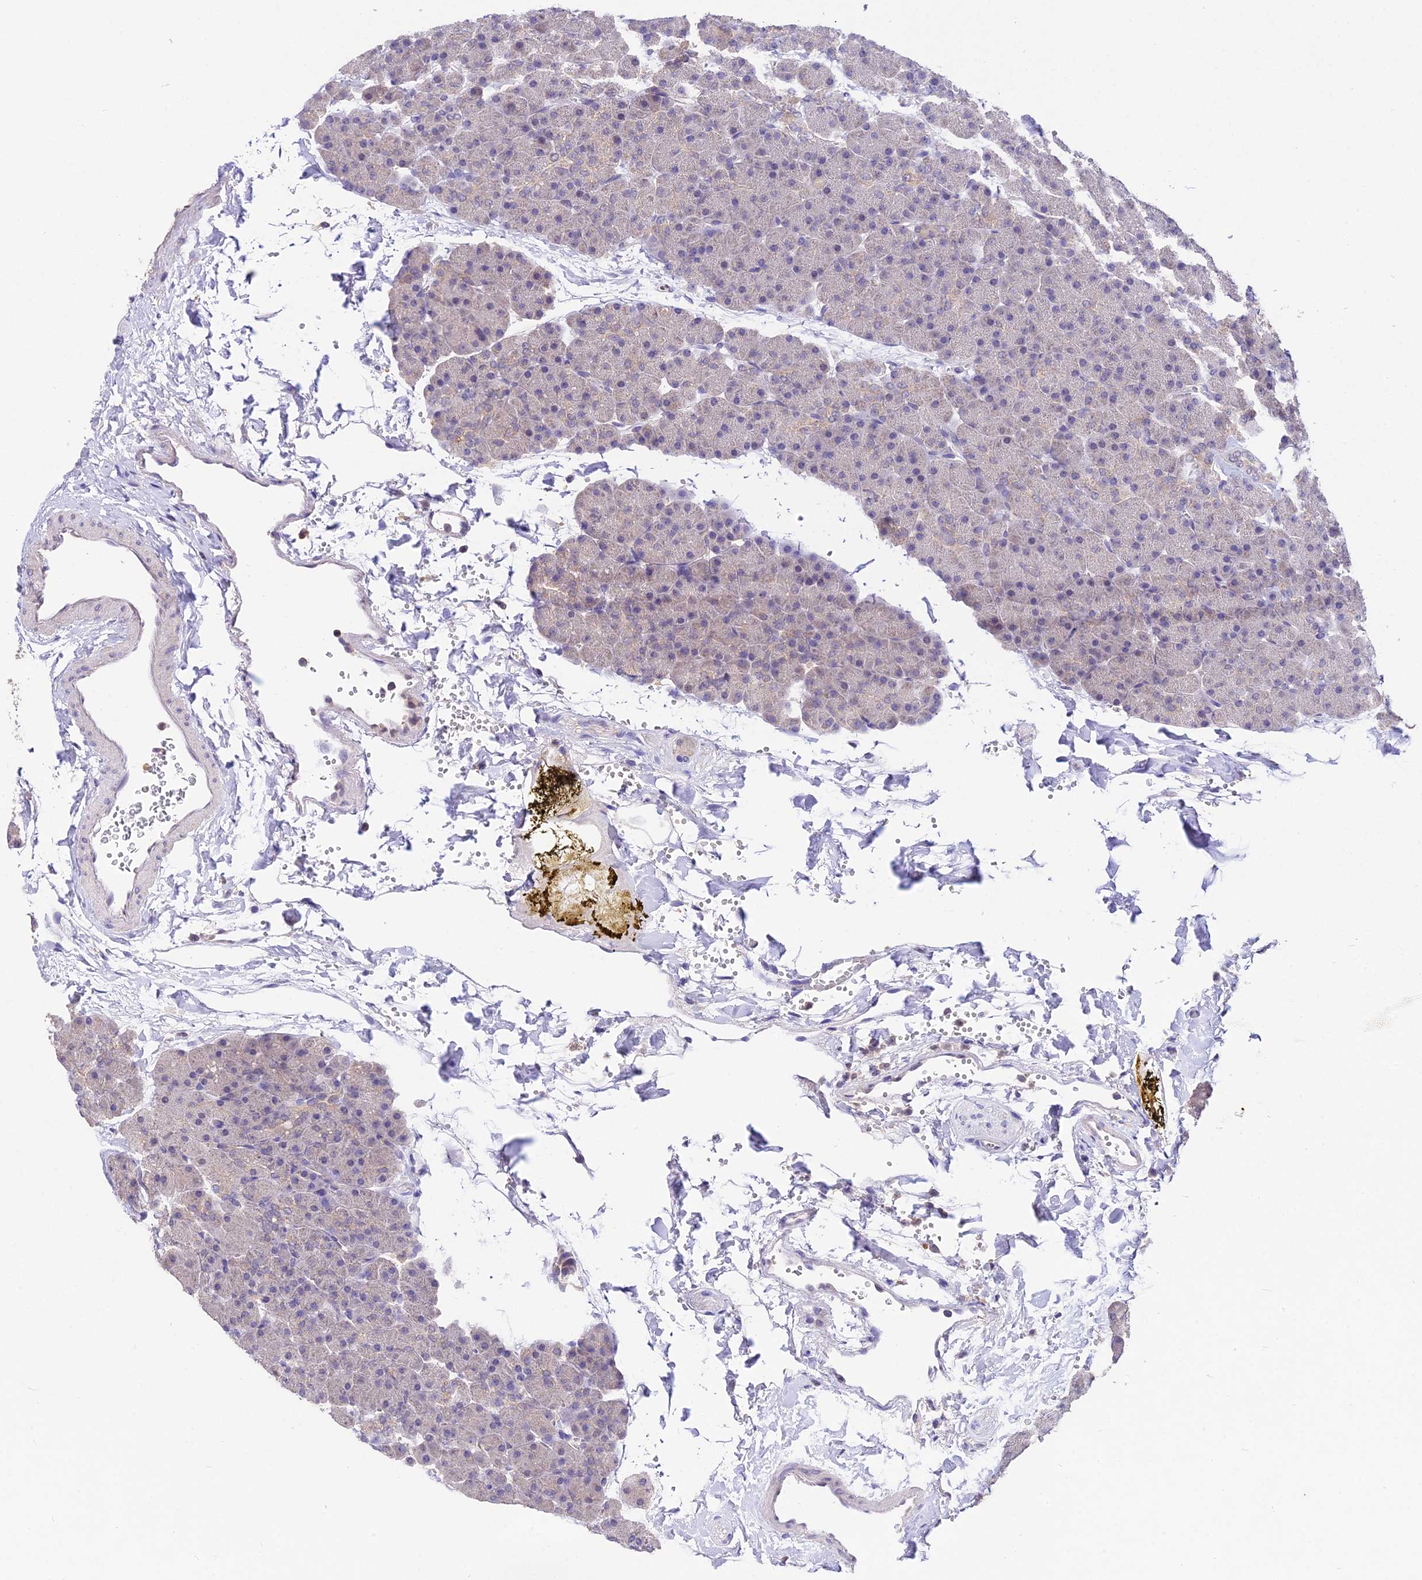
{"staining": {"intensity": "weak", "quantity": "<25%", "location": "cytoplasmic/membranous"}, "tissue": "pancreas", "cell_type": "Exocrine glandular cells", "image_type": "normal", "snomed": [{"axis": "morphology", "description": "Normal tissue, NOS"}, {"axis": "topography", "description": "Pancreas"}], "caption": "The micrograph exhibits no significant staining in exocrine glandular cells of pancreas. (DAB IHC visualized using brightfield microscopy, high magnification).", "gene": "PGK1", "patient": {"sex": "male", "age": 36}}